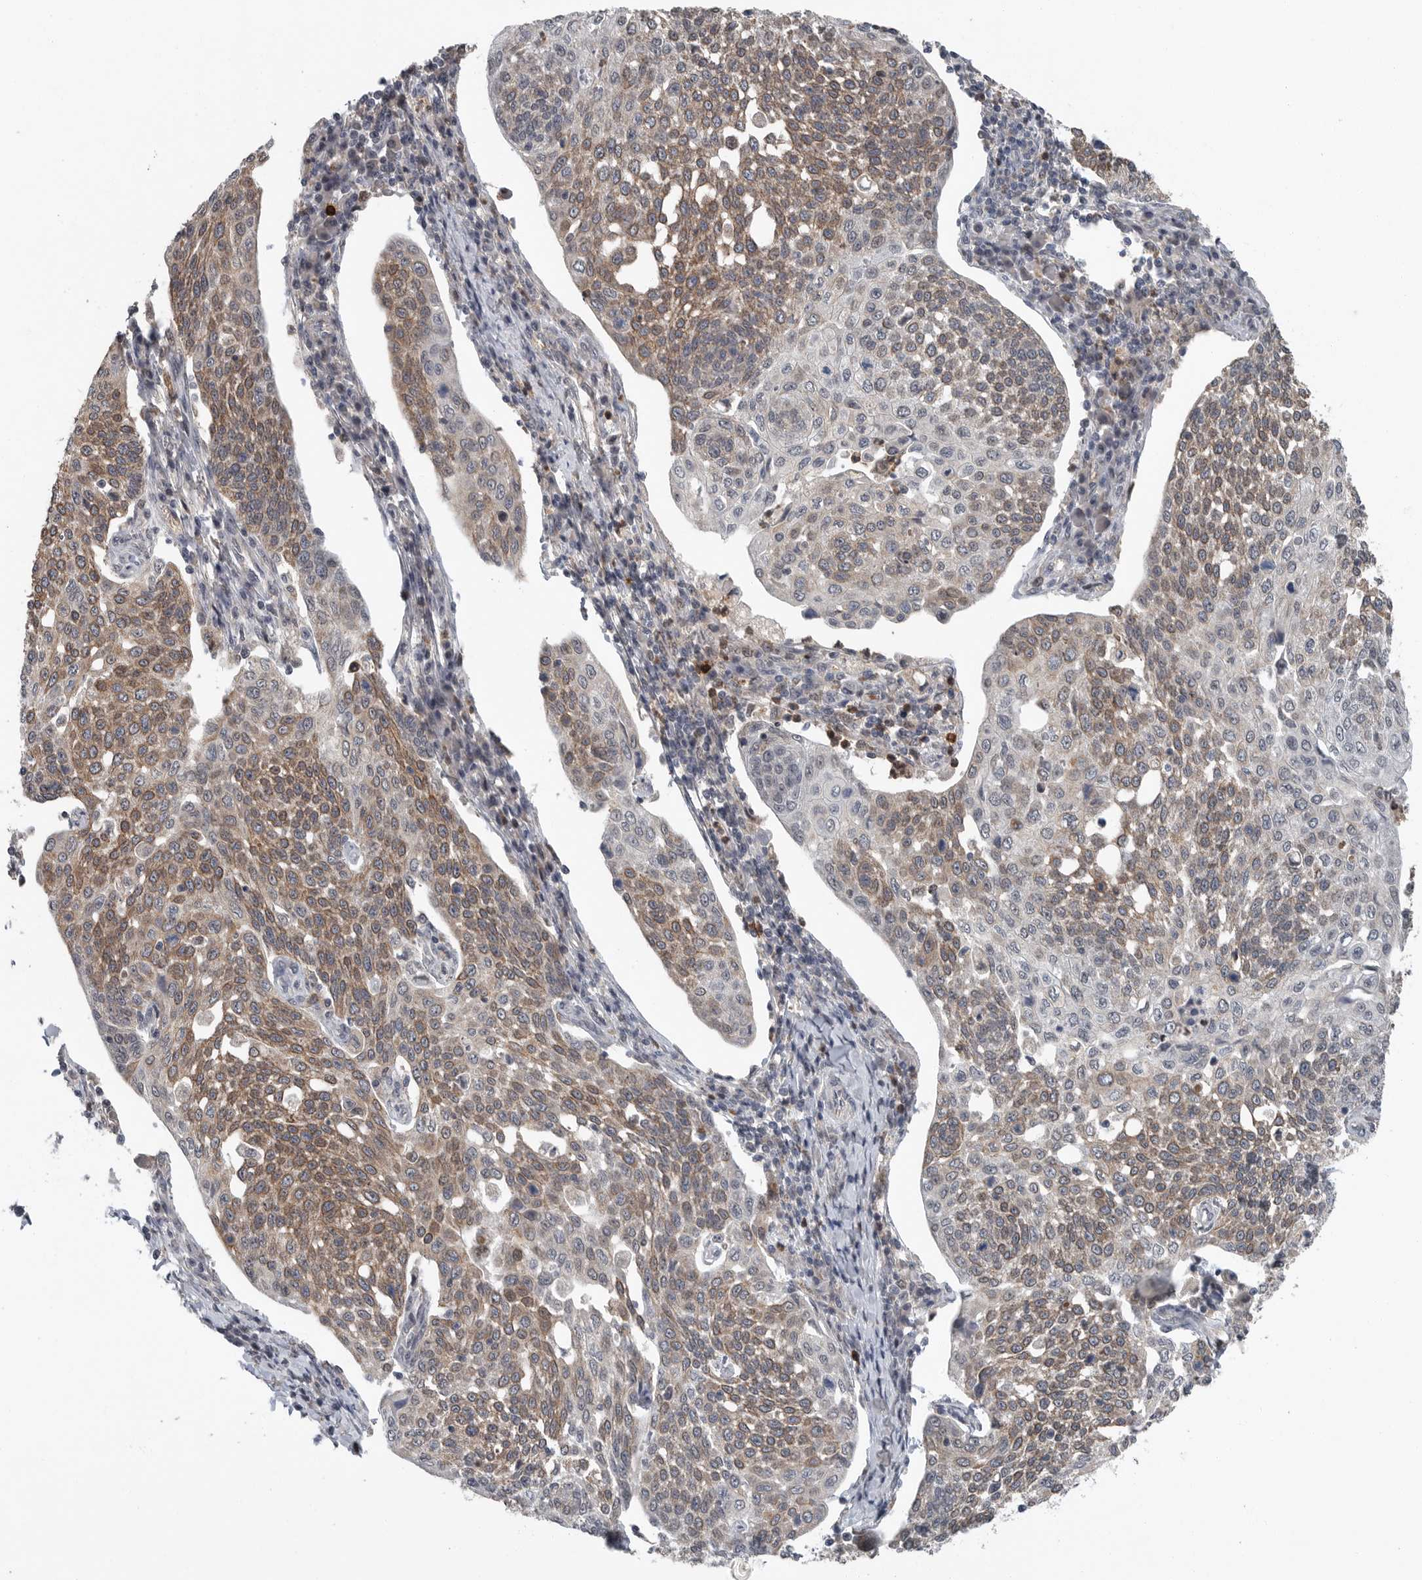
{"staining": {"intensity": "moderate", "quantity": ">75%", "location": "cytoplasmic/membranous"}, "tissue": "cervical cancer", "cell_type": "Tumor cells", "image_type": "cancer", "snomed": [{"axis": "morphology", "description": "Squamous cell carcinoma, NOS"}, {"axis": "topography", "description": "Cervix"}], "caption": "Tumor cells exhibit medium levels of moderate cytoplasmic/membranous positivity in approximately >75% of cells in cervical cancer (squamous cell carcinoma).", "gene": "SCP2", "patient": {"sex": "female", "age": 34}}